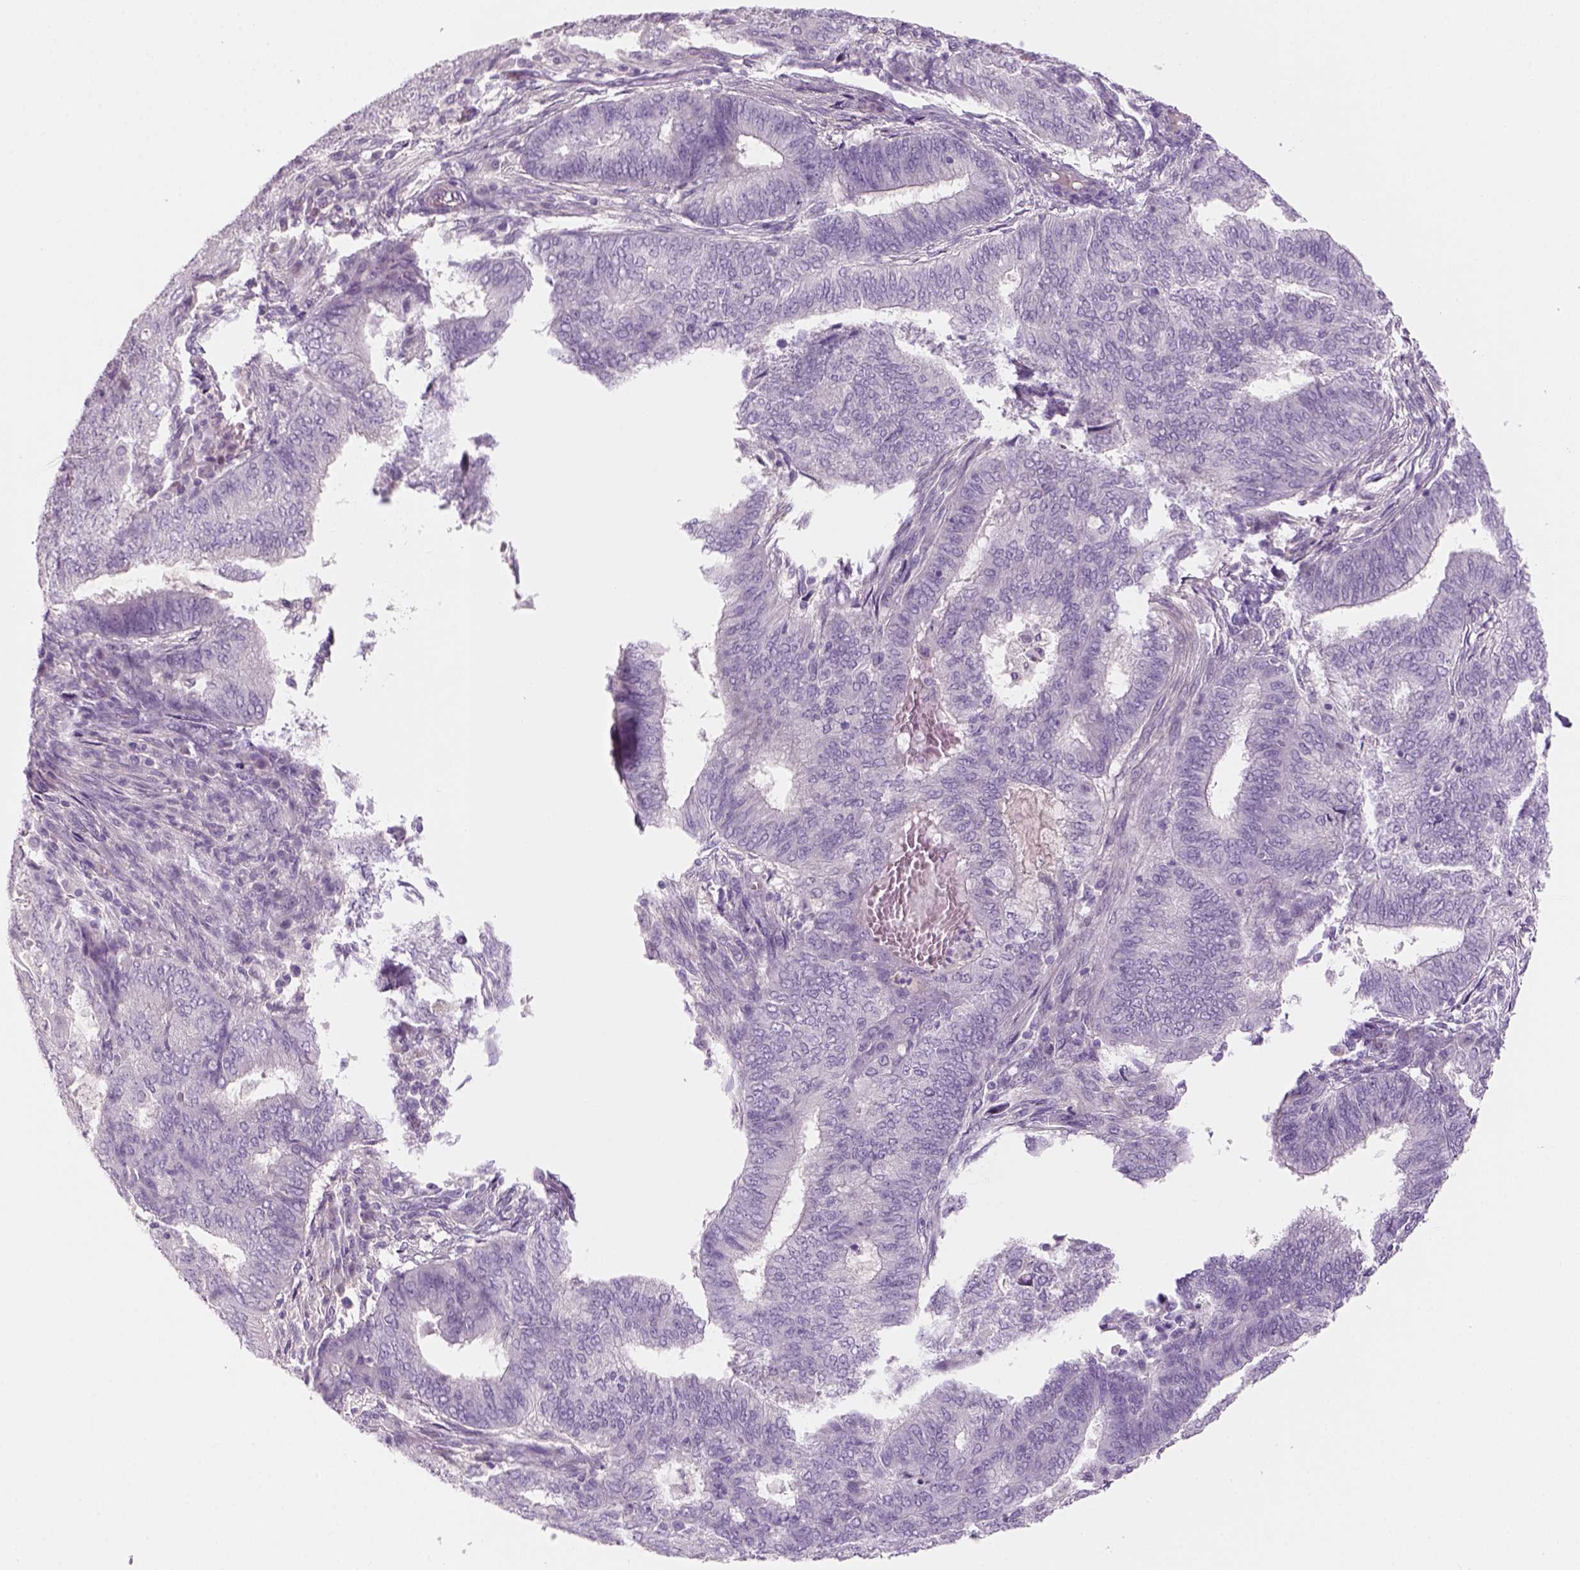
{"staining": {"intensity": "negative", "quantity": "none", "location": "none"}, "tissue": "endometrial cancer", "cell_type": "Tumor cells", "image_type": "cancer", "snomed": [{"axis": "morphology", "description": "Adenocarcinoma, NOS"}, {"axis": "topography", "description": "Endometrium"}], "caption": "Adenocarcinoma (endometrial) was stained to show a protein in brown. There is no significant staining in tumor cells. (Stains: DAB immunohistochemistry with hematoxylin counter stain, Microscopy: brightfield microscopy at high magnification).", "gene": "KRT25", "patient": {"sex": "female", "age": 62}}